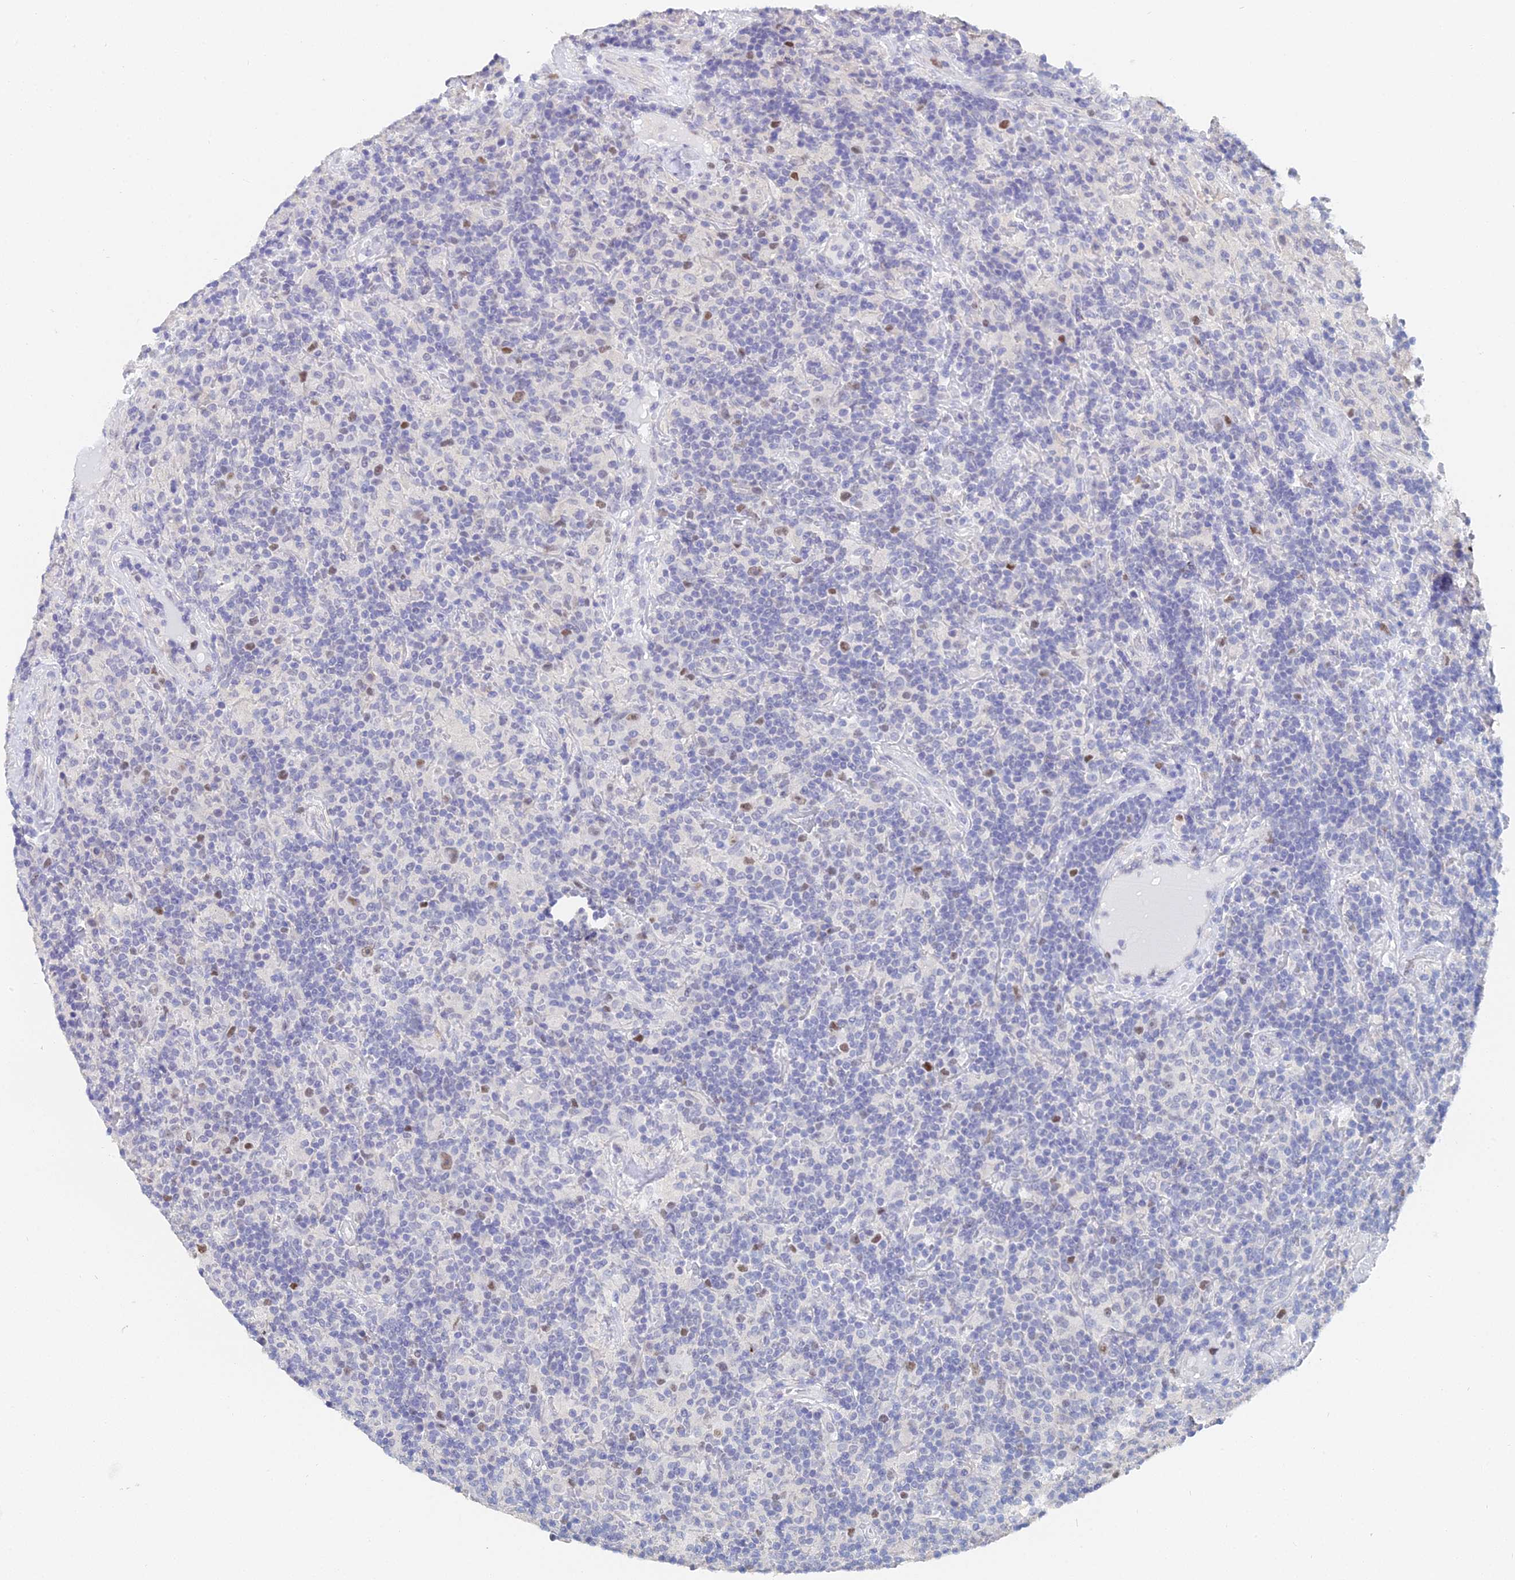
{"staining": {"intensity": "moderate", "quantity": ">75%", "location": "nuclear"}, "tissue": "lymphoma", "cell_type": "Tumor cells", "image_type": "cancer", "snomed": [{"axis": "morphology", "description": "Hodgkin's disease, NOS"}, {"axis": "topography", "description": "Lymph node"}], "caption": "Protein staining shows moderate nuclear staining in about >75% of tumor cells in Hodgkin's disease.", "gene": "MCM2", "patient": {"sex": "male", "age": 70}}